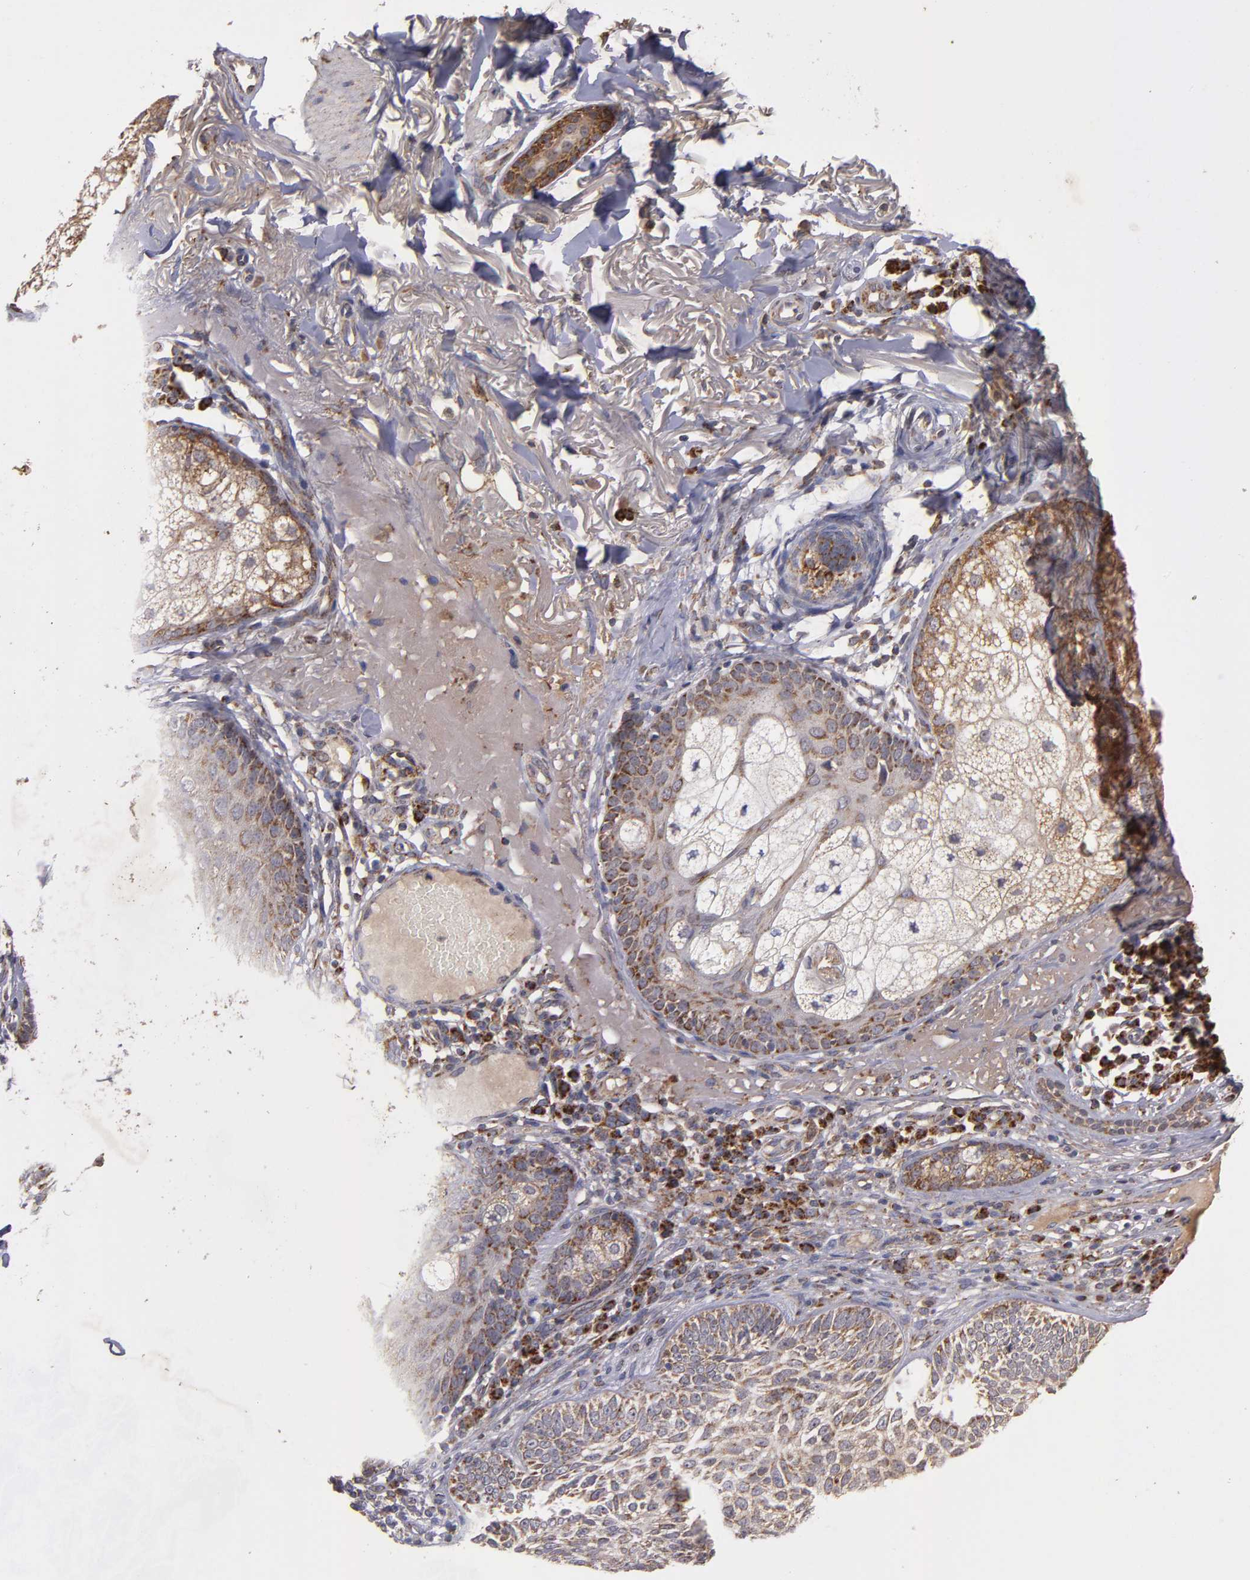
{"staining": {"intensity": "moderate", "quantity": "25%-75%", "location": "cytoplasmic/membranous"}, "tissue": "skin cancer", "cell_type": "Tumor cells", "image_type": "cancer", "snomed": [{"axis": "morphology", "description": "Basal cell carcinoma"}, {"axis": "topography", "description": "Skin"}], "caption": "Tumor cells demonstrate medium levels of moderate cytoplasmic/membranous expression in about 25%-75% of cells in skin cancer.", "gene": "TIMM9", "patient": {"sex": "male", "age": 74}}